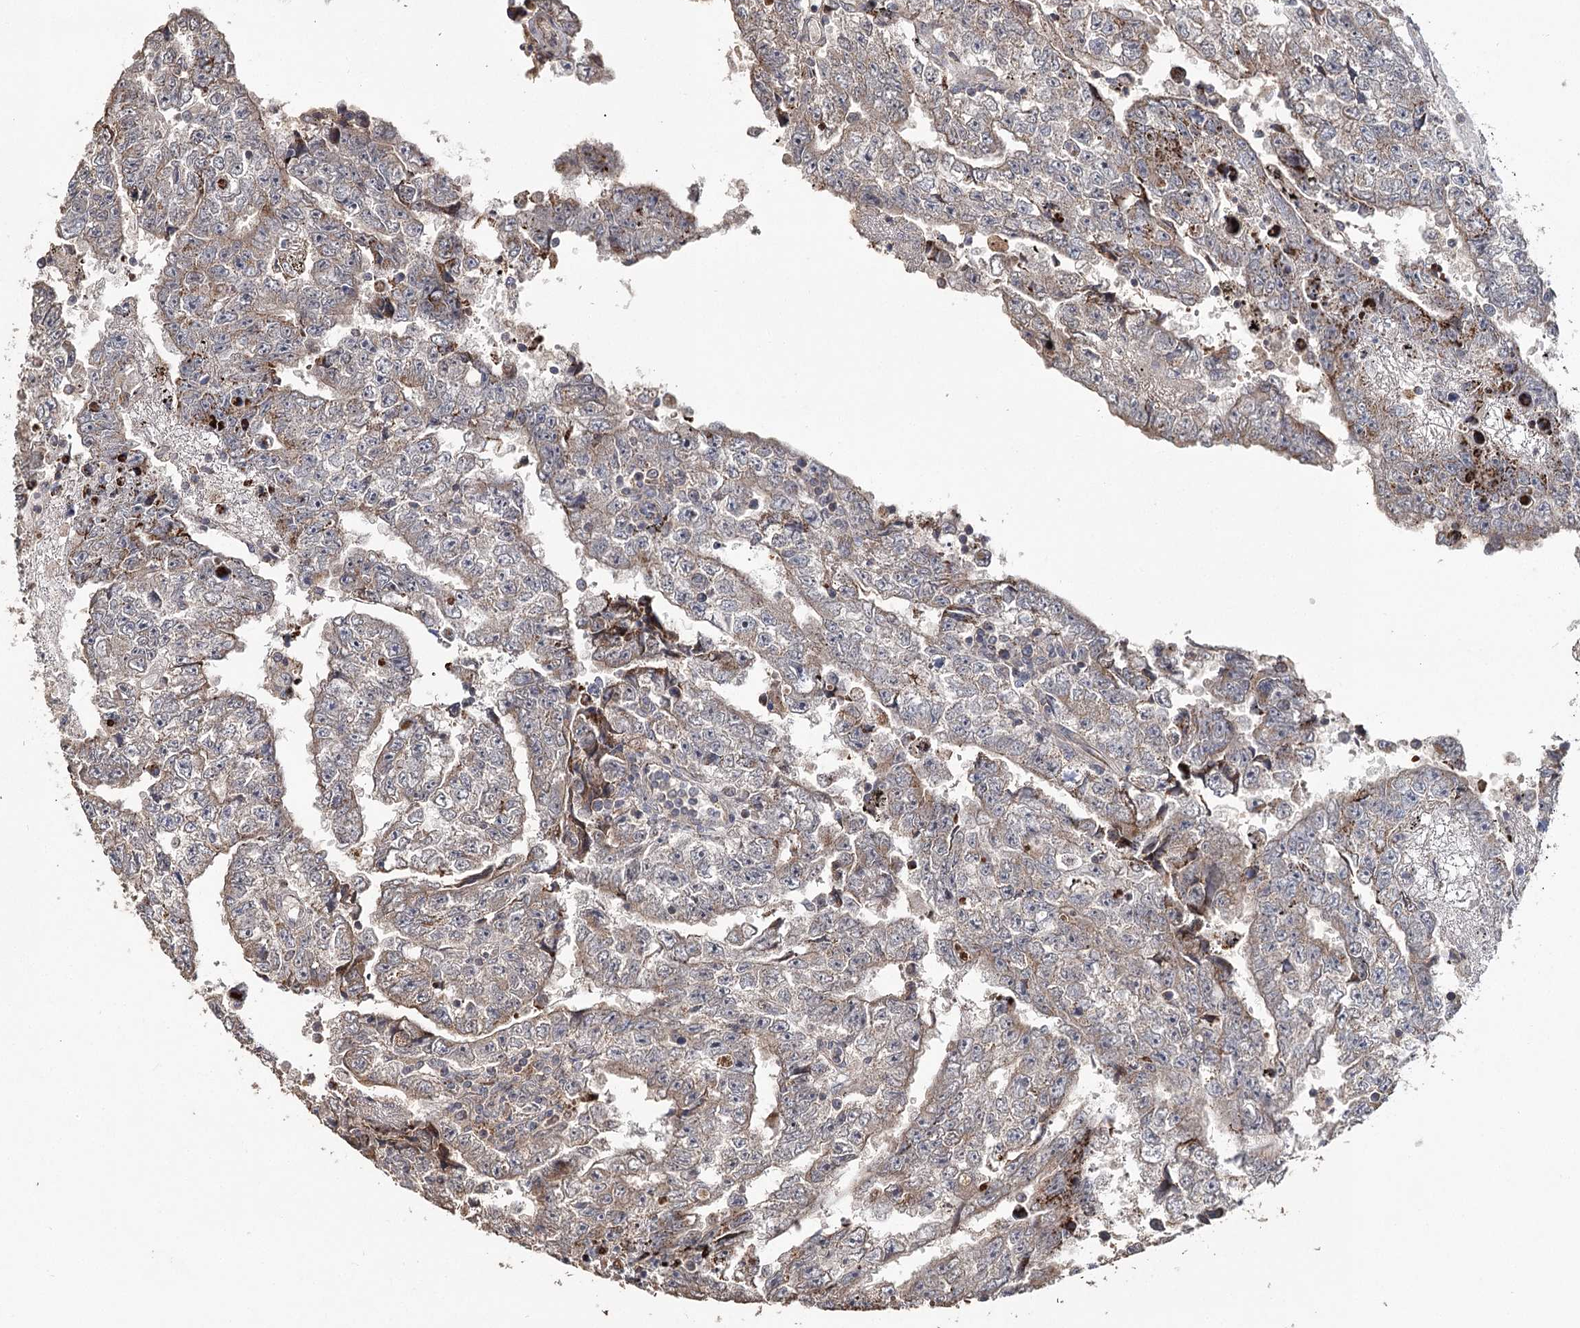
{"staining": {"intensity": "weak", "quantity": ">75%", "location": "cytoplasmic/membranous"}, "tissue": "testis cancer", "cell_type": "Tumor cells", "image_type": "cancer", "snomed": [{"axis": "morphology", "description": "Carcinoma, Embryonal, NOS"}, {"axis": "topography", "description": "Testis"}], "caption": "A low amount of weak cytoplasmic/membranous expression is identified in approximately >75% of tumor cells in testis embryonal carcinoma tissue.", "gene": "ZNRF3", "patient": {"sex": "male", "age": 25}}